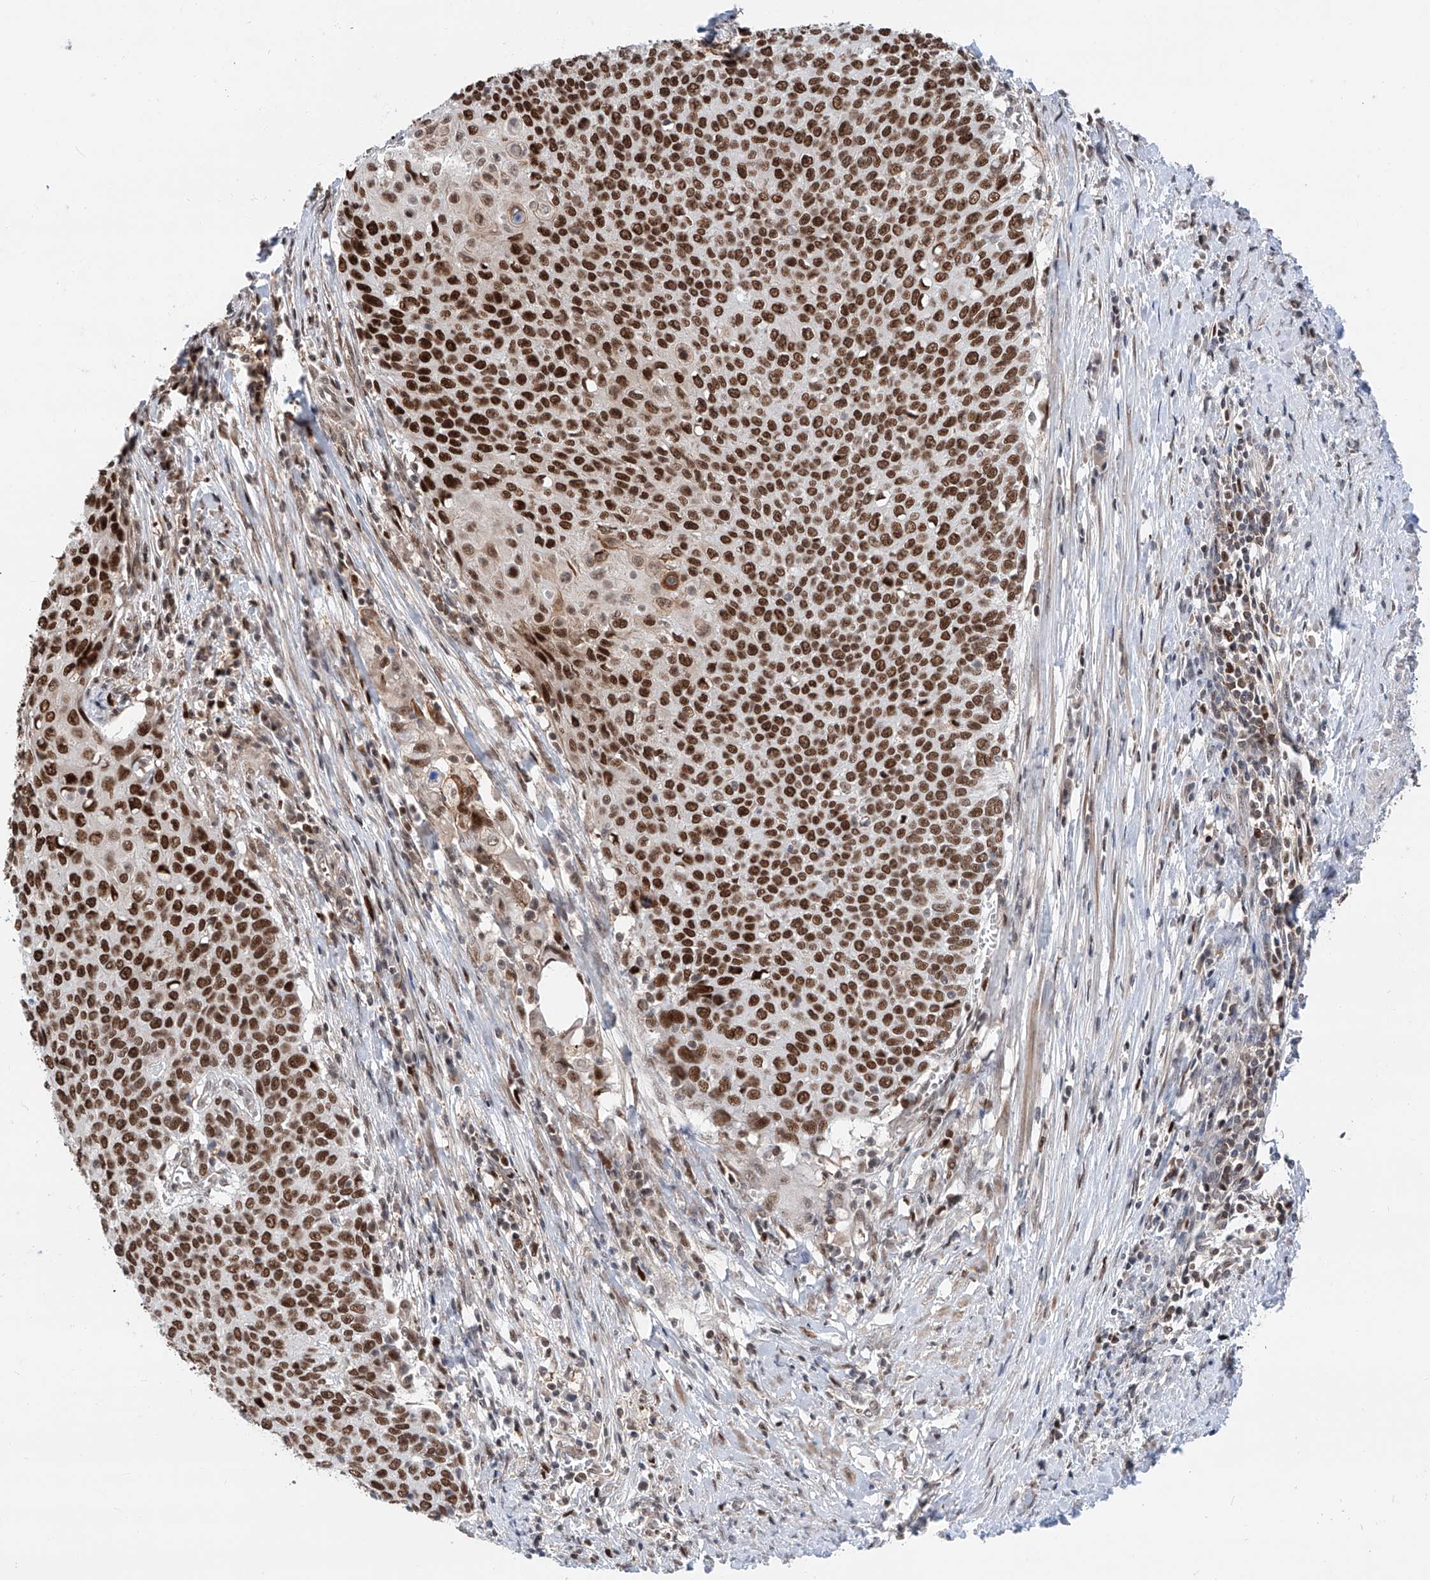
{"staining": {"intensity": "strong", "quantity": ">75%", "location": "nuclear"}, "tissue": "cervical cancer", "cell_type": "Tumor cells", "image_type": "cancer", "snomed": [{"axis": "morphology", "description": "Squamous cell carcinoma, NOS"}, {"axis": "topography", "description": "Cervix"}], "caption": "DAB immunohistochemical staining of human cervical squamous cell carcinoma exhibits strong nuclear protein positivity in approximately >75% of tumor cells.", "gene": "SNRNP200", "patient": {"sex": "female", "age": 39}}